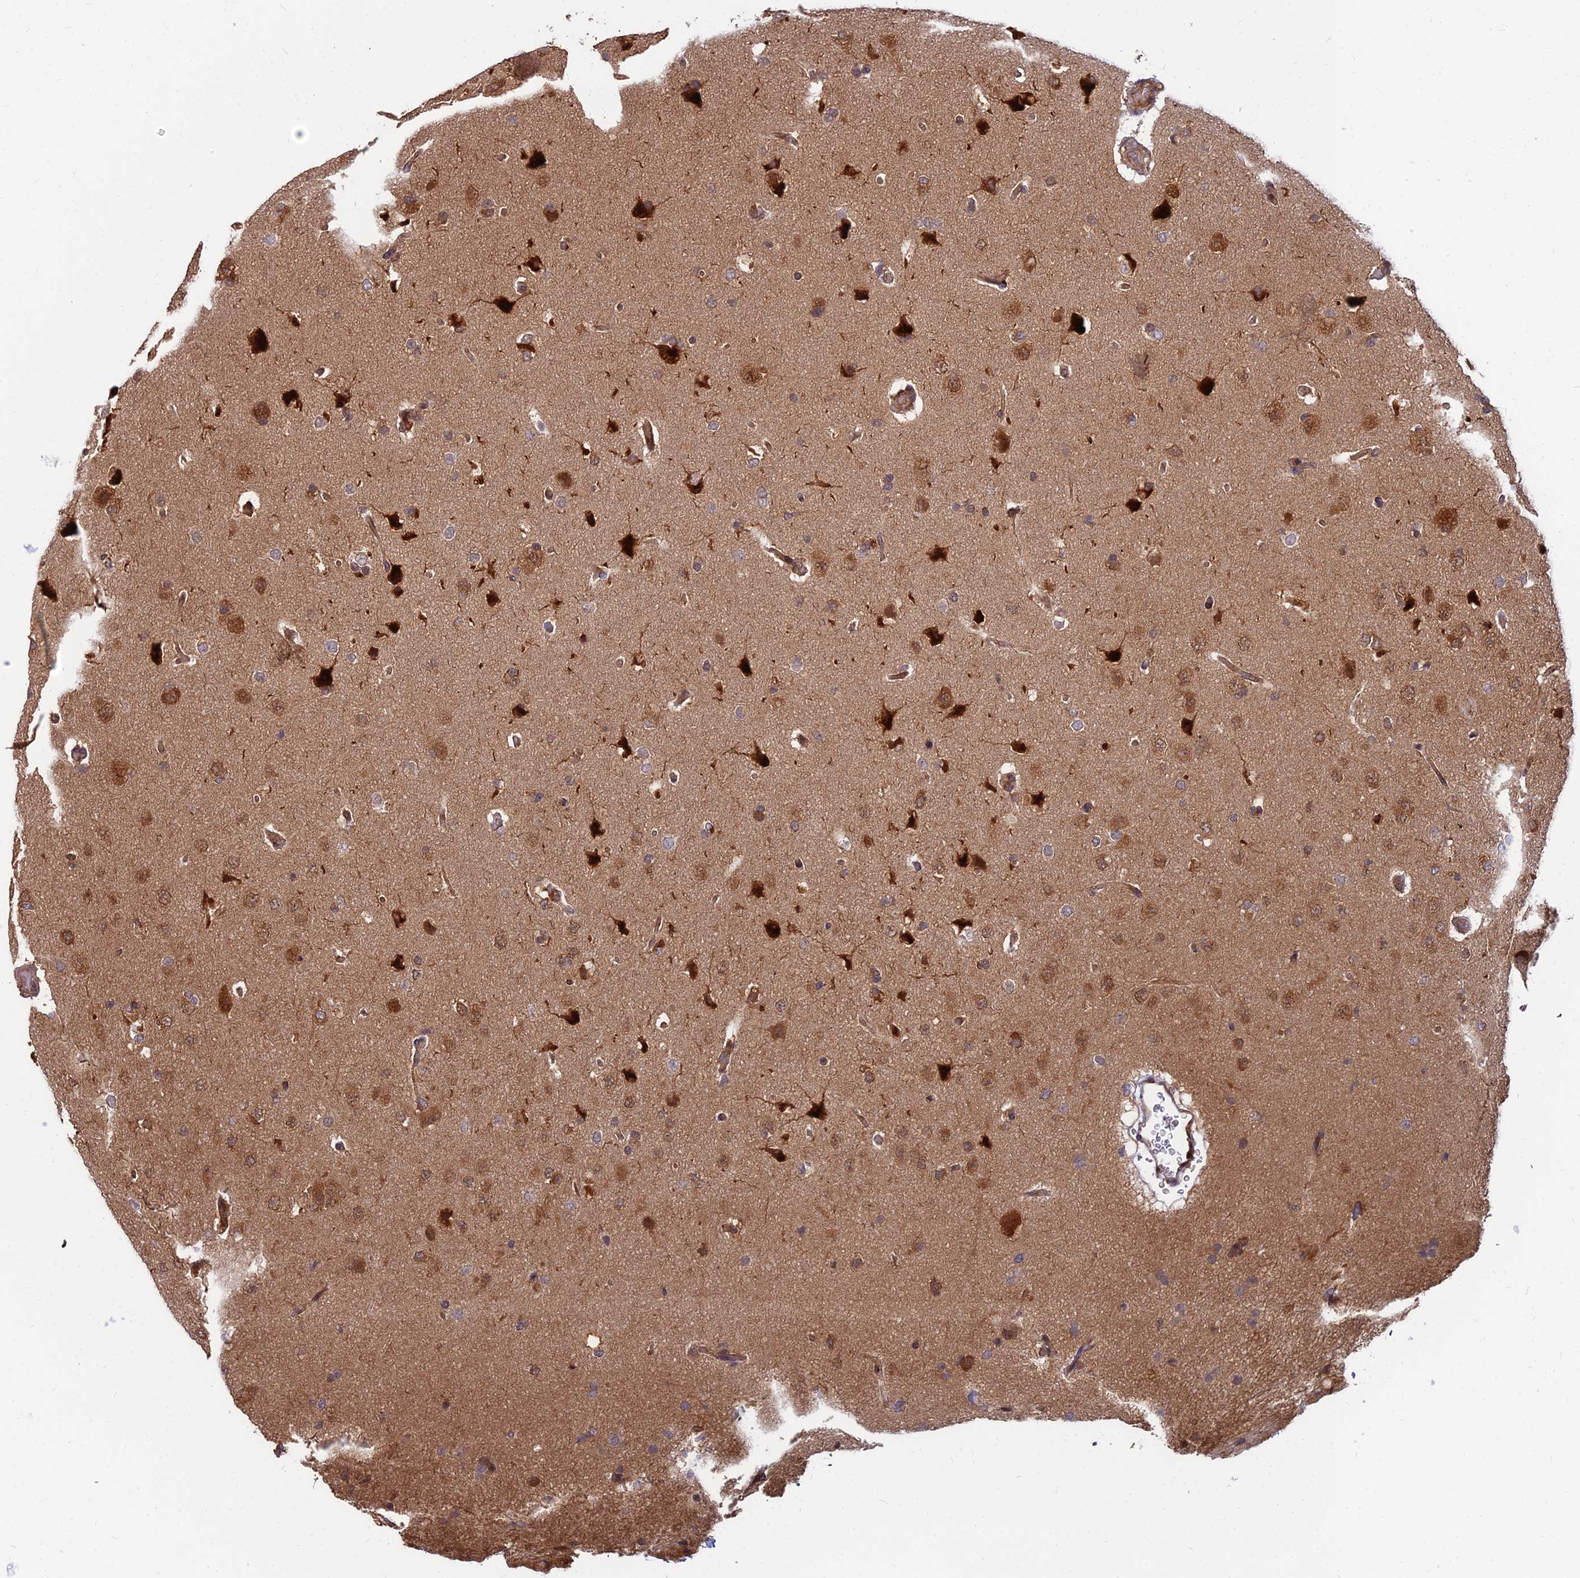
{"staining": {"intensity": "moderate", "quantity": "25%-75%", "location": "cytoplasmic/membranous"}, "tissue": "glioma", "cell_type": "Tumor cells", "image_type": "cancer", "snomed": [{"axis": "morphology", "description": "Glioma, malignant, High grade"}, {"axis": "topography", "description": "Brain"}], "caption": "A photomicrograph of human glioma stained for a protein displays moderate cytoplasmic/membranous brown staining in tumor cells.", "gene": "CCT6B", "patient": {"sex": "male", "age": 72}}